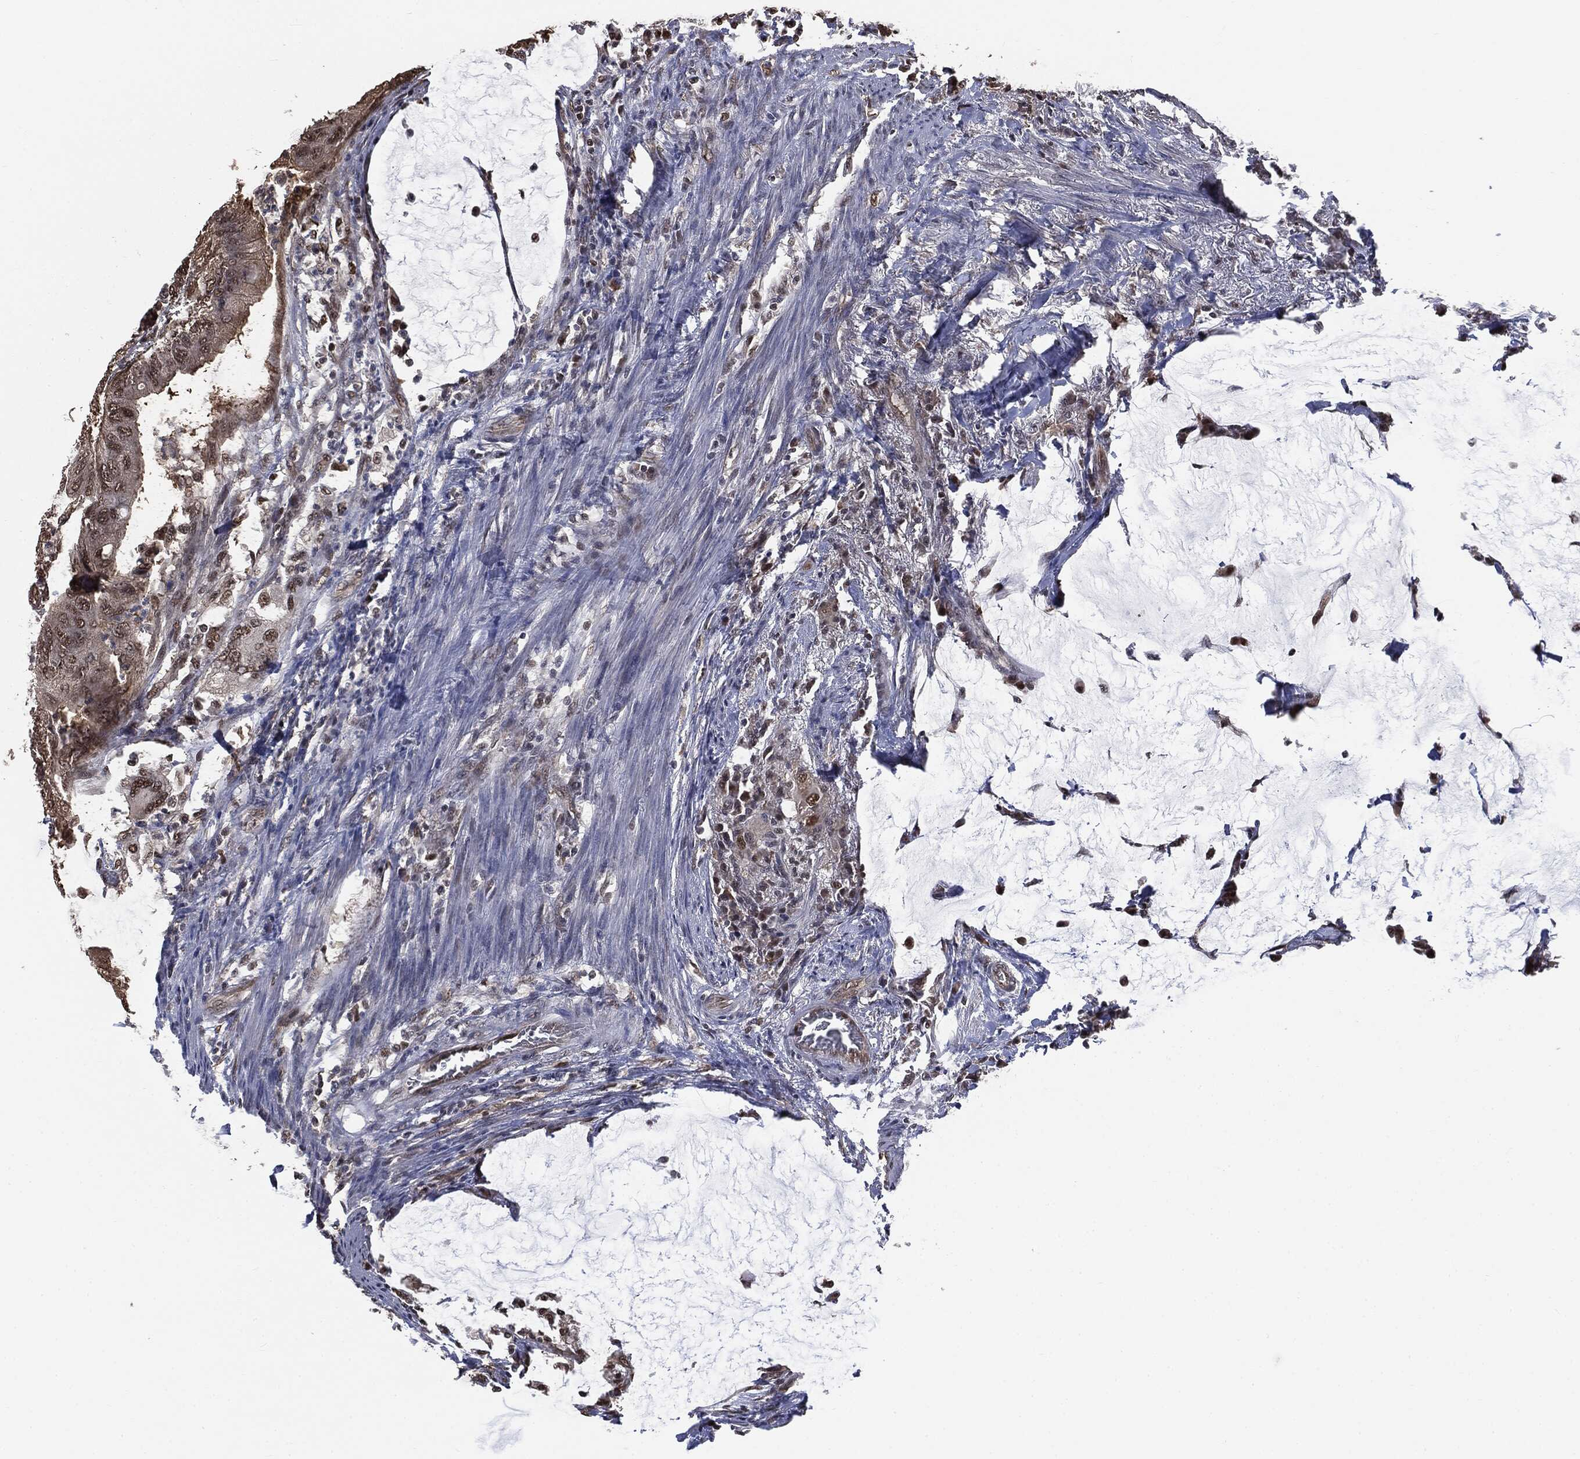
{"staining": {"intensity": "moderate", "quantity": "25%-75%", "location": "nuclear"}, "tissue": "colorectal cancer", "cell_type": "Tumor cells", "image_type": "cancer", "snomed": [{"axis": "morphology", "description": "Normal tissue, NOS"}, {"axis": "morphology", "description": "Adenocarcinoma, NOS"}, {"axis": "topography", "description": "Rectum"}, {"axis": "topography", "description": "Peripheral nerve tissue"}], "caption": "This micrograph reveals colorectal adenocarcinoma stained with IHC to label a protein in brown. The nuclear of tumor cells show moderate positivity for the protein. Nuclei are counter-stained blue.", "gene": "SHLD2", "patient": {"sex": "male", "age": 92}}